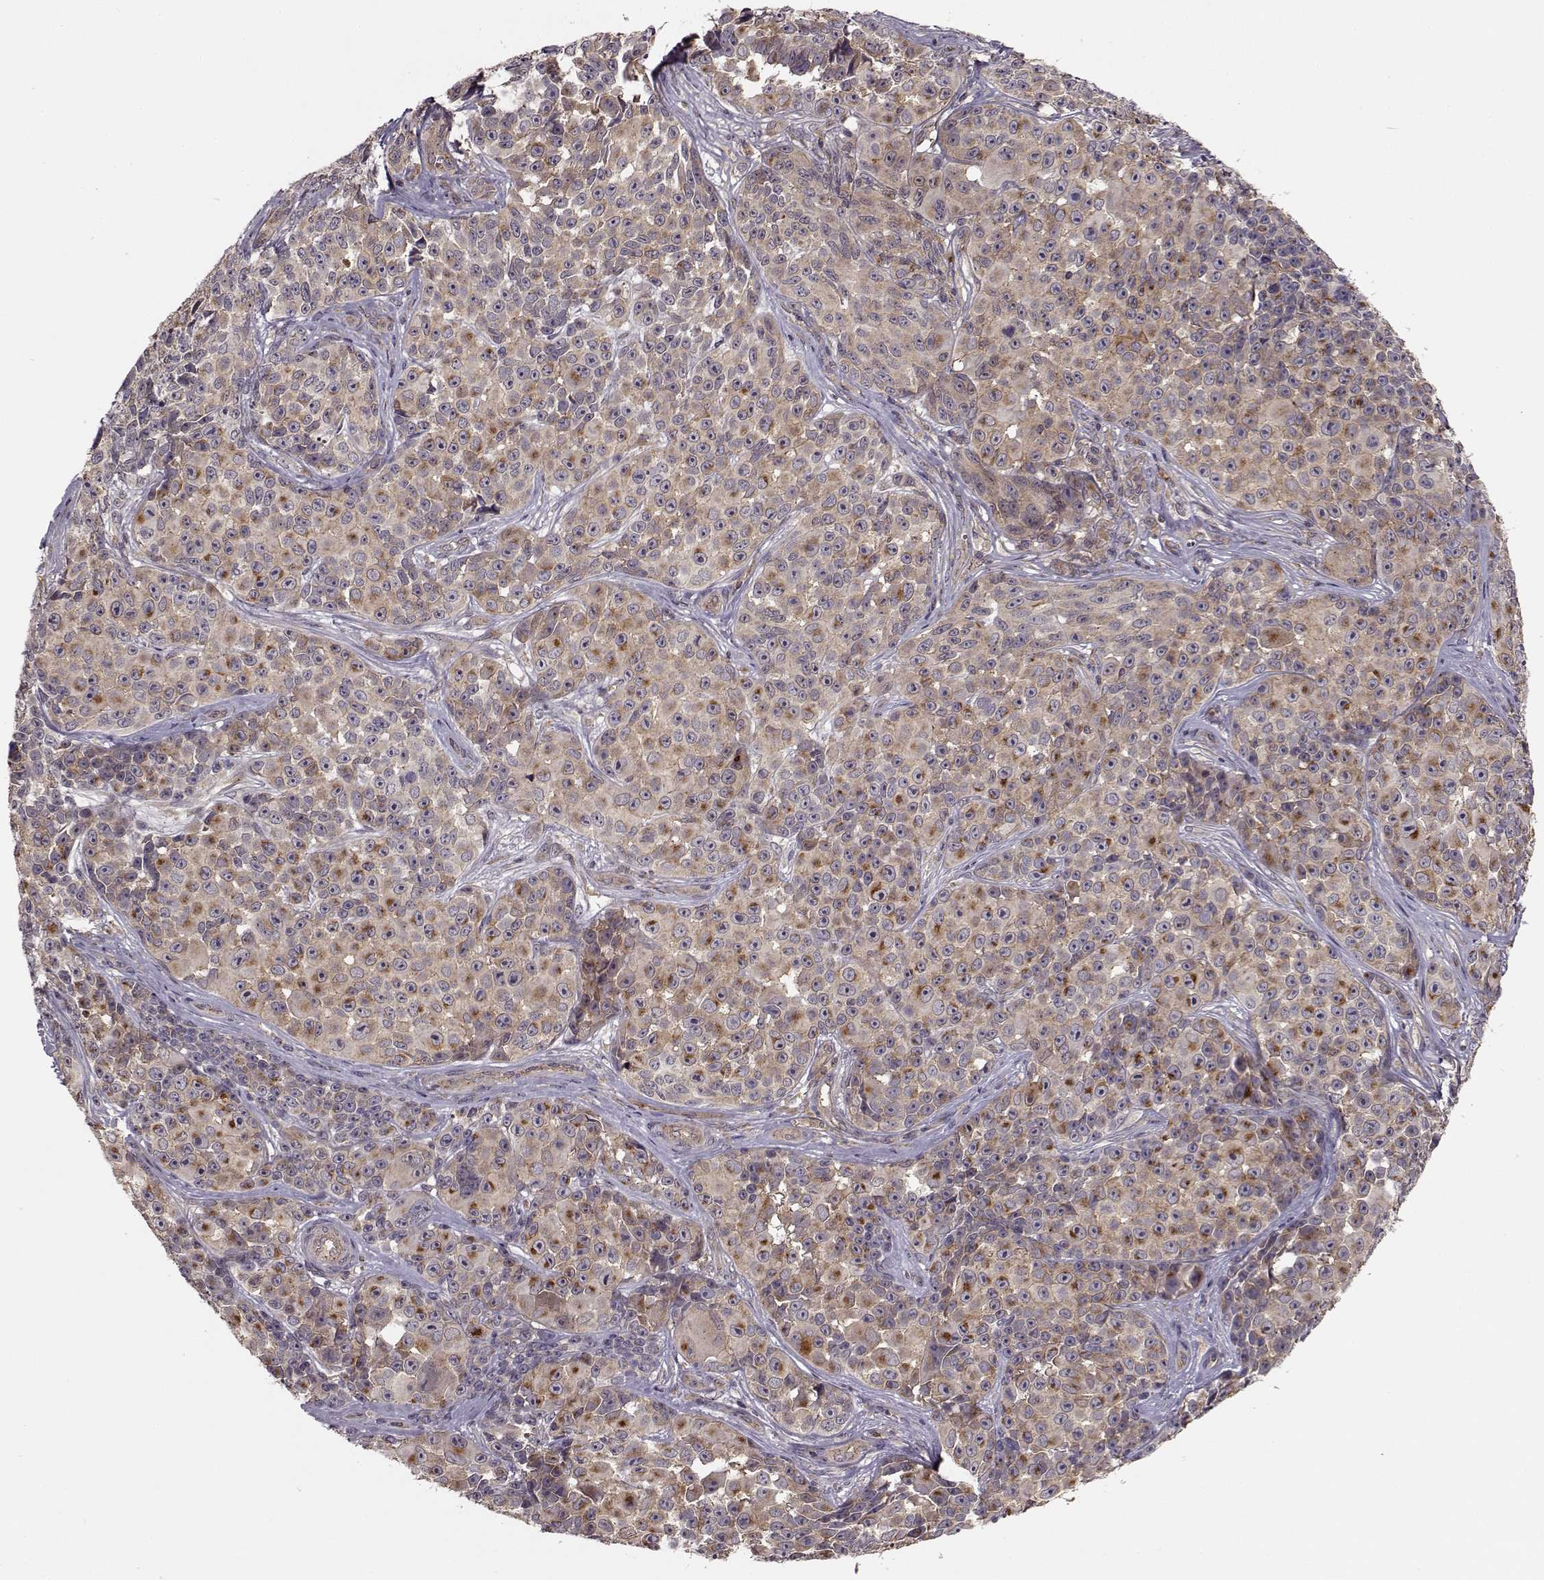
{"staining": {"intensity": "weak", "quantity": ">75%", "location": "cytoplasmic/membranous"}, "tissue": "melanoma", "cell_type": "Tumor cells", "image_type": "cancer", "snomed": [{"axis": "morphology", "description": "Malignant melanoma, NOS"}, {"axis": "topography", "description": "Skin"}], "caption": "A histopathology image showing weak cytoplasmic/membranous staining in approximately >75% of tumor cells in melanoma, as visualized by brown immunohistochemical staining.", "gene": "IFRD2", "patient": {"sex": "female", "age": 88}}